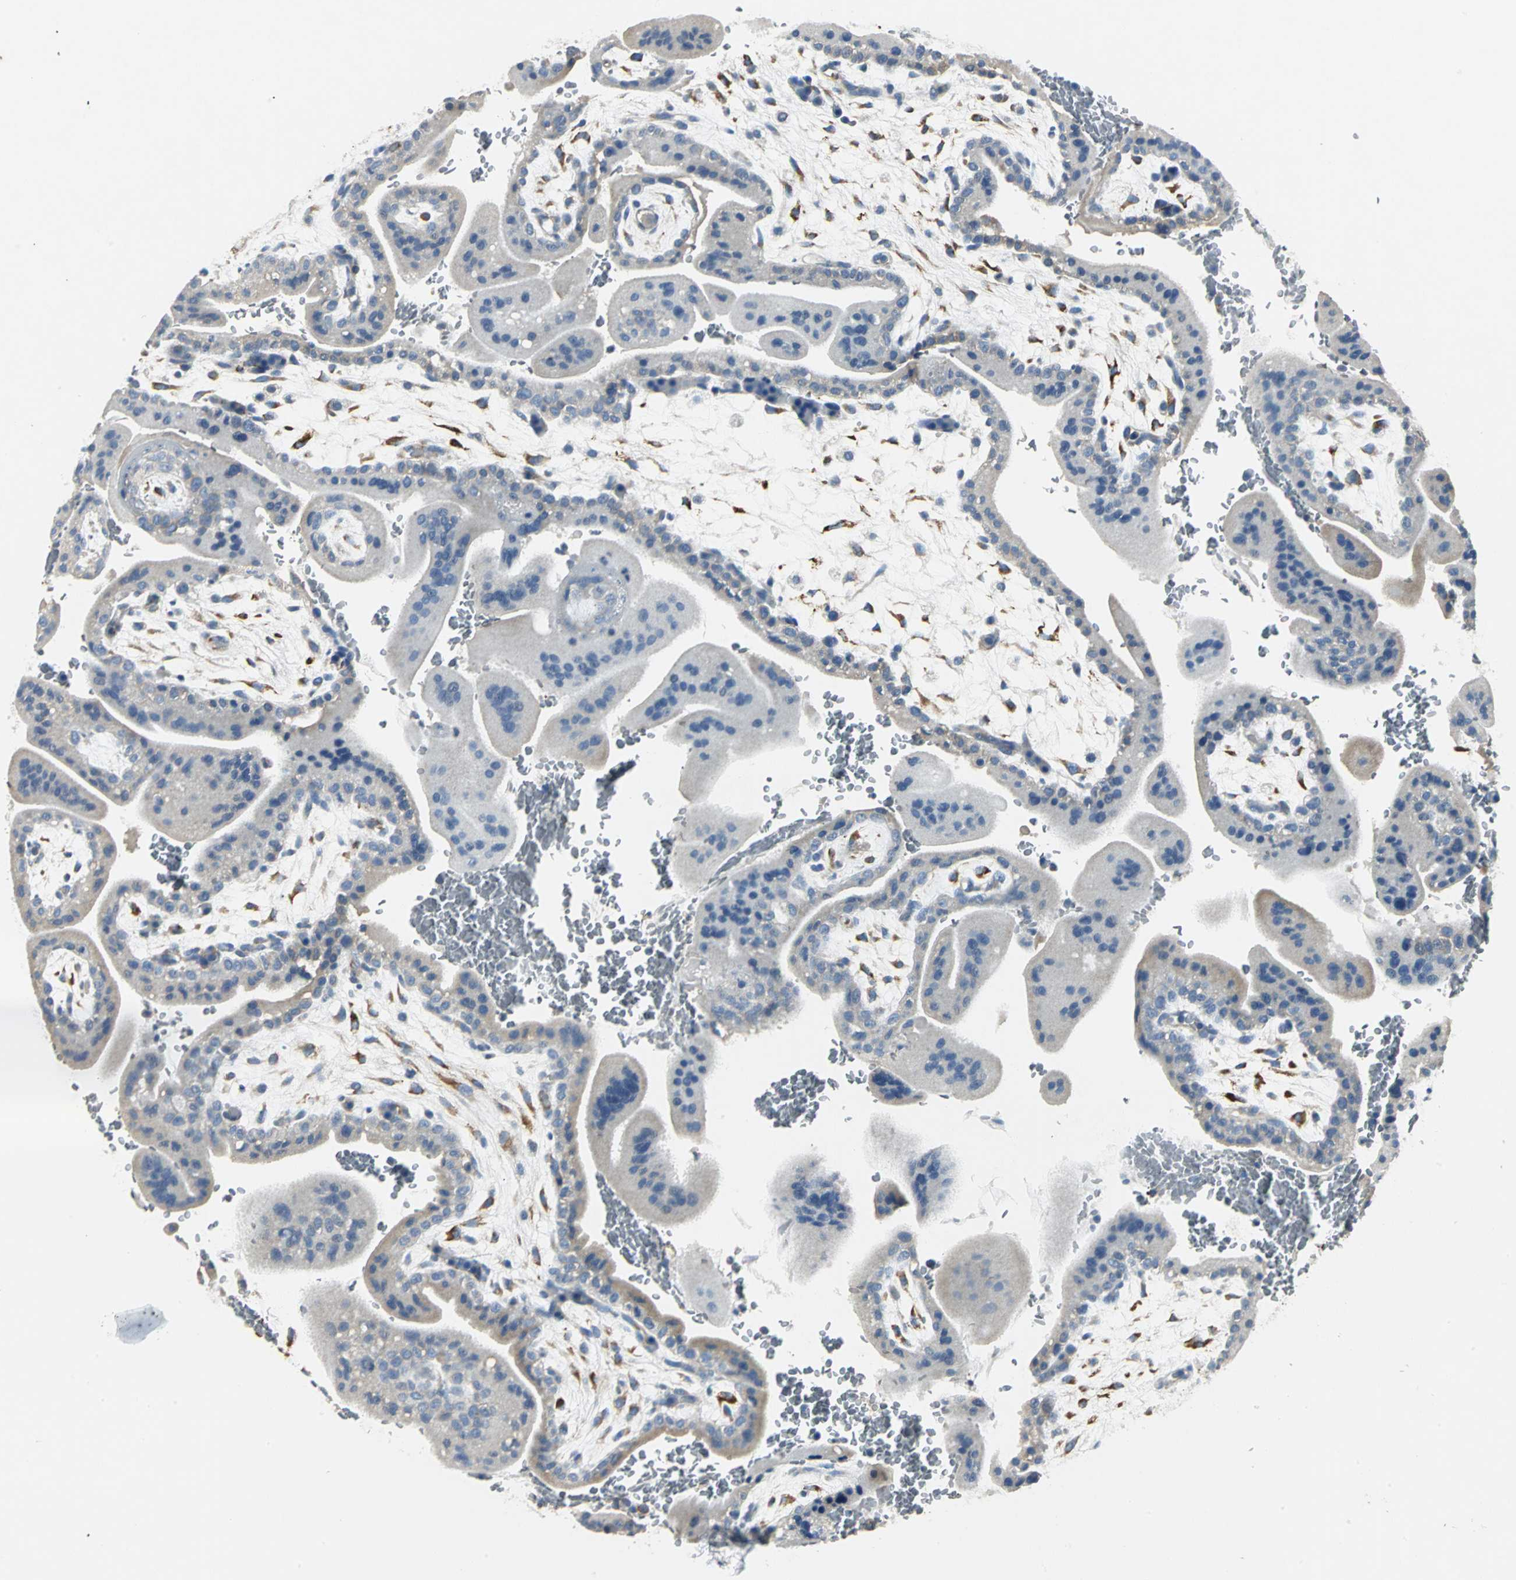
{"staining": {"intensity": "moderate", "quantity": "<25%", "location": "cytoplasmic/membranous"}, "tissue": "placenta", "cell_type": "Decidual cells", "image_type": "normal", "snomed": [{"axis": "morphology", "description": "Normal tissue, NOS"}, {"axis": "topography", "description": "Placenta"}], "caption": "High-magnification brightfield microscopy of unremarkable placenta stained with DAB (3,3'-diaminobenzidine) (brown) and counterstained with hematoxylin (blue). decidual cells exhibit moderate cytoplasmic/membranous expression is appreciated in about<25% of cells. (Brightfield microscopy of DAB IHC at high magnification).", "gene": "B3GNT2", "patient": {"sex": "female", "age": 35}}